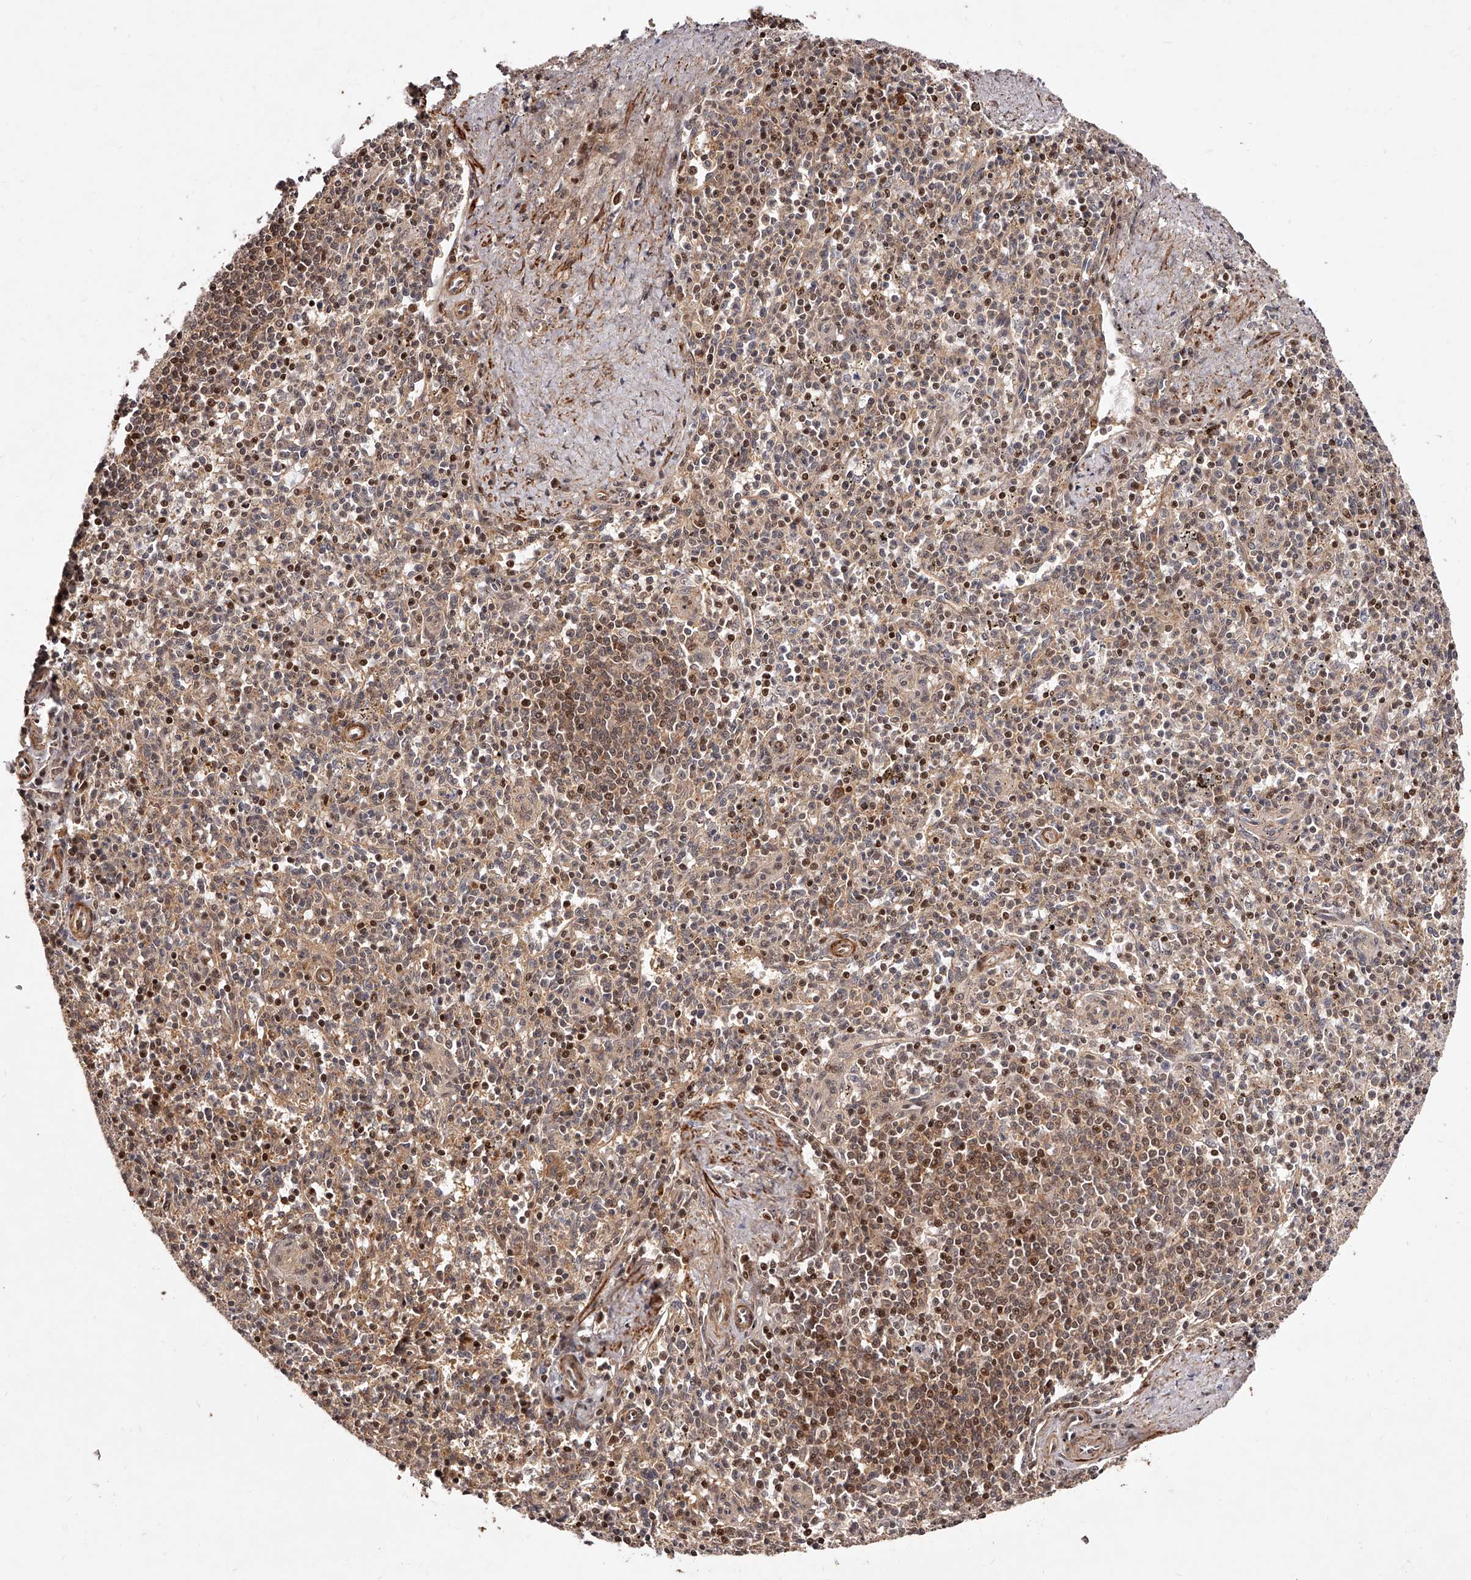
{"staining": {"intensity": "moderate", "quantity": "<25%", "location": "nuclear"}, "tissue": "spleen", "cell_type": "Cells in red pulp", "image_type": "normal", "snomed": [{"axis": "morphology", "description": "Normal tissue, NOS"}, {"axis": "topography", "description": "Spleen"}], "caption": "A brown stain labels moderate nuclear expression of a protein in cells in red pulp of benign spleen.", "gene": "CUL7", "patient": {"sex": "male", "age": 72}}